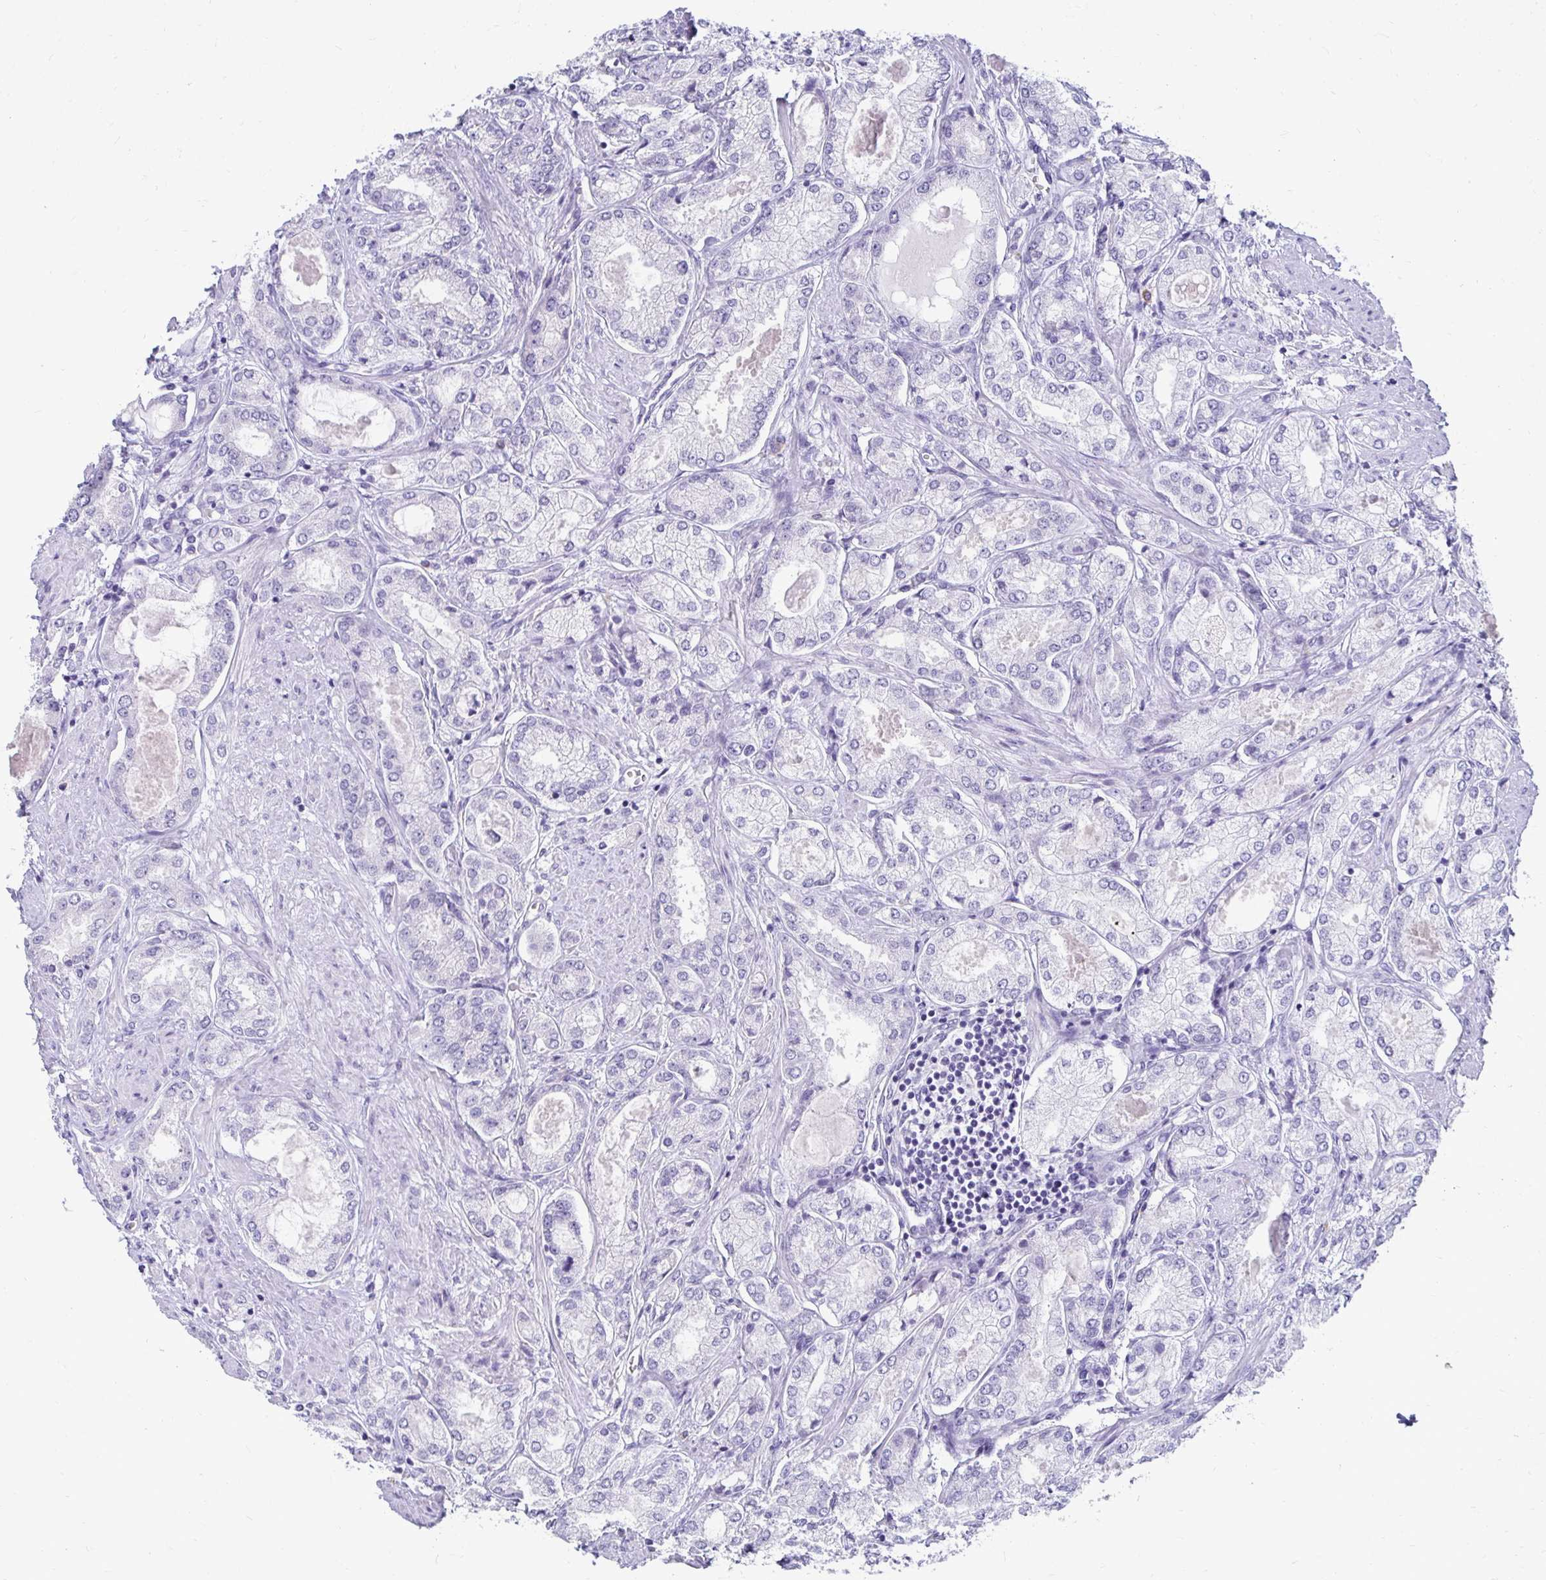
{"staining": {"intensity": "negative", "quantity": "none", "location": "none"}, "tissue": "prostate cancer", "cell_type": "Tumor cells", "image_type": "cancer", "snomed": [{"axis": "morphology", "description": "Adenocarcinoma, High grade"}, {"axis": "topography", "description": "Prostate"}], "caption": "High magnification brightfield microscopy of prostate cancer (adenocarcinoma (high-grade)) stained with DAB (3,3'-diaminobenzidine) (brown) and counterstained with hematoxylin (blue): tumor cells show no significant expression. (DAB (3,3'-diaminobenzidine) immunohistochemistry (IHC) visualized using brightfield microscopy, high magnification).", "gene": "CST6", "patient": {"sex": "male", "age": 68}}